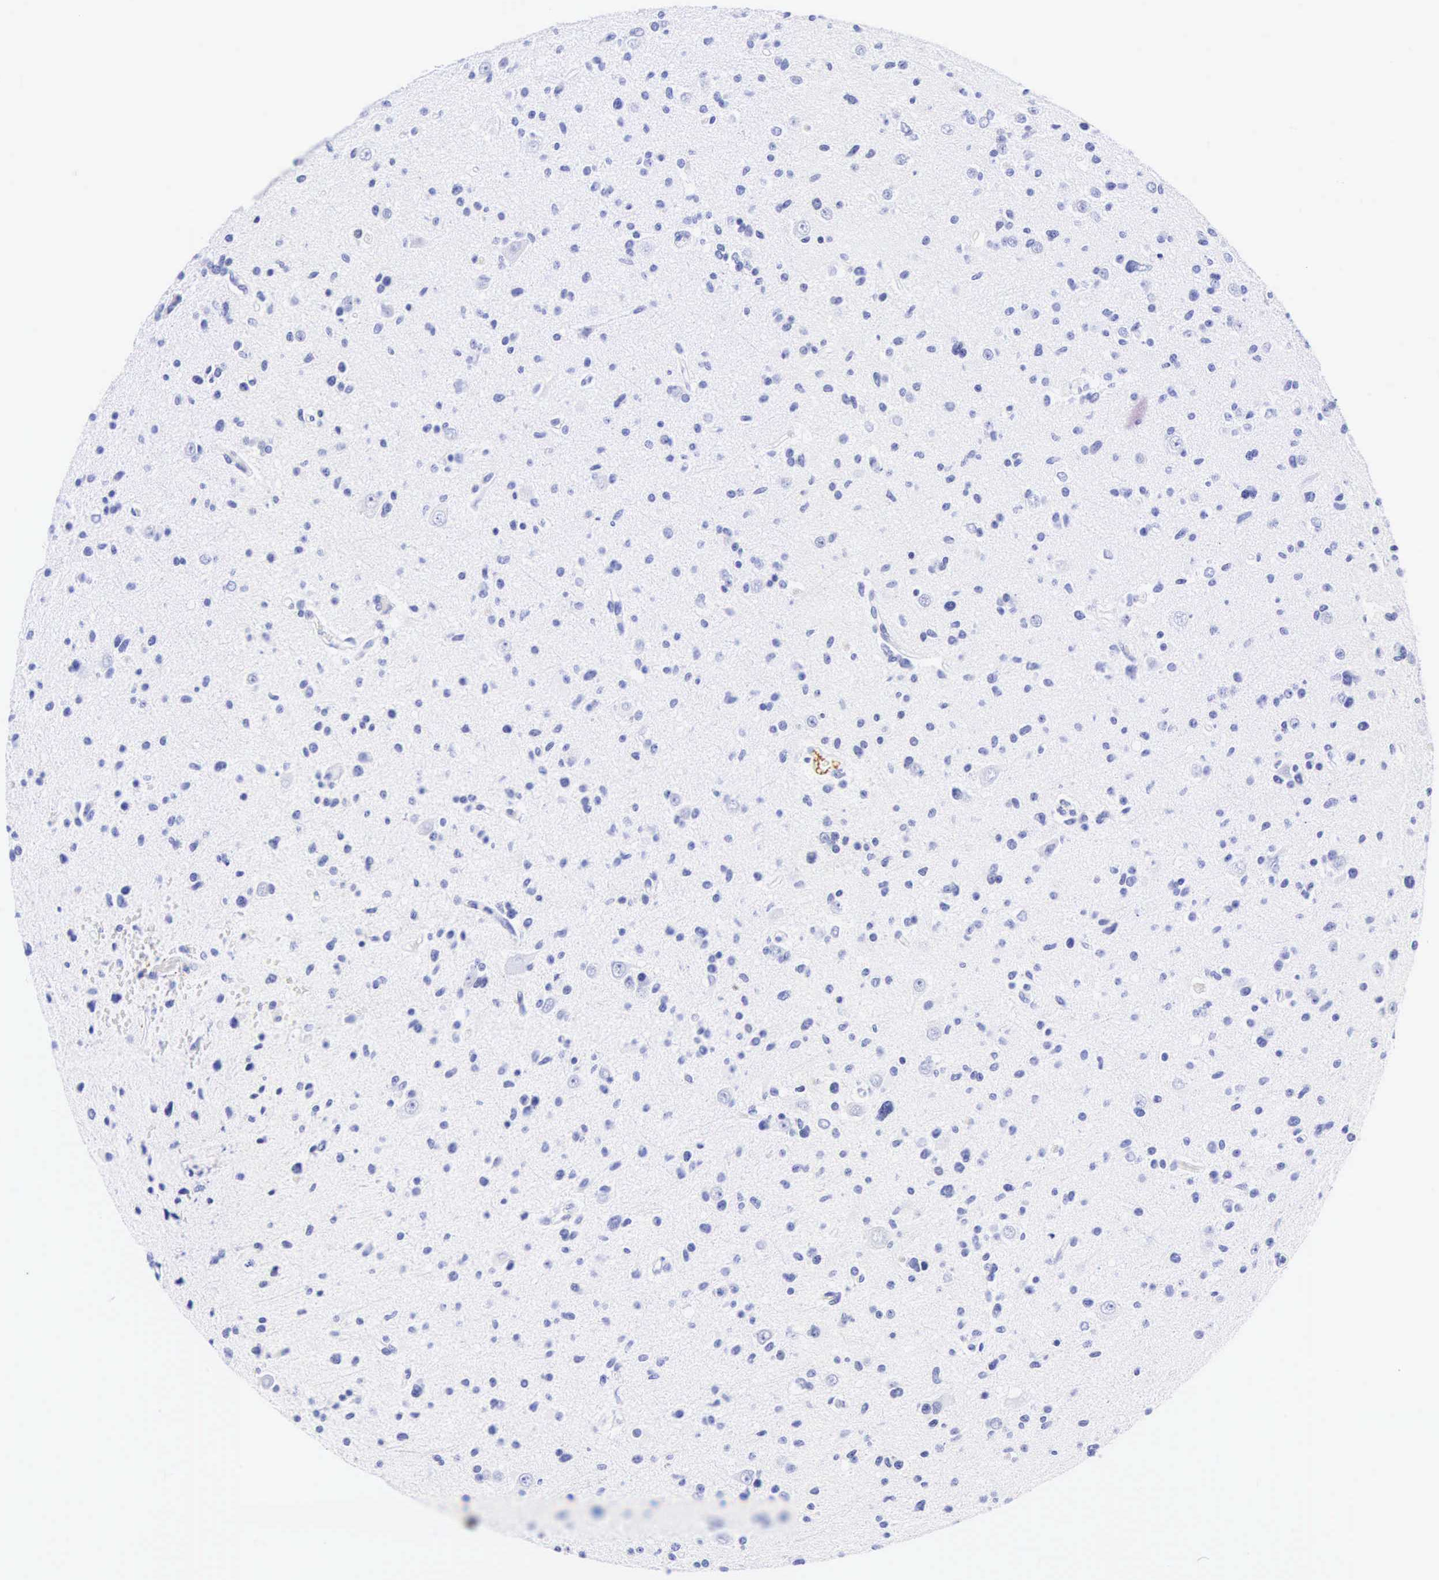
{"staining": {"intensity": "negative", "quantity": "none", "location": "none"}, "tissue": "glioma", "cell_type": "Tumor cells", "image_type": "cancer", "snomed": [{"axis": "morphology", "description": "Glioma, malignant, Low grade"}, {"axis": "topography", "description": "Brain"}], "caption": "This is an IHC image of glioma. There is no expression in tumor cells.", "gene": "CALD1", "patient": {"sex": "female", "age": 46}}